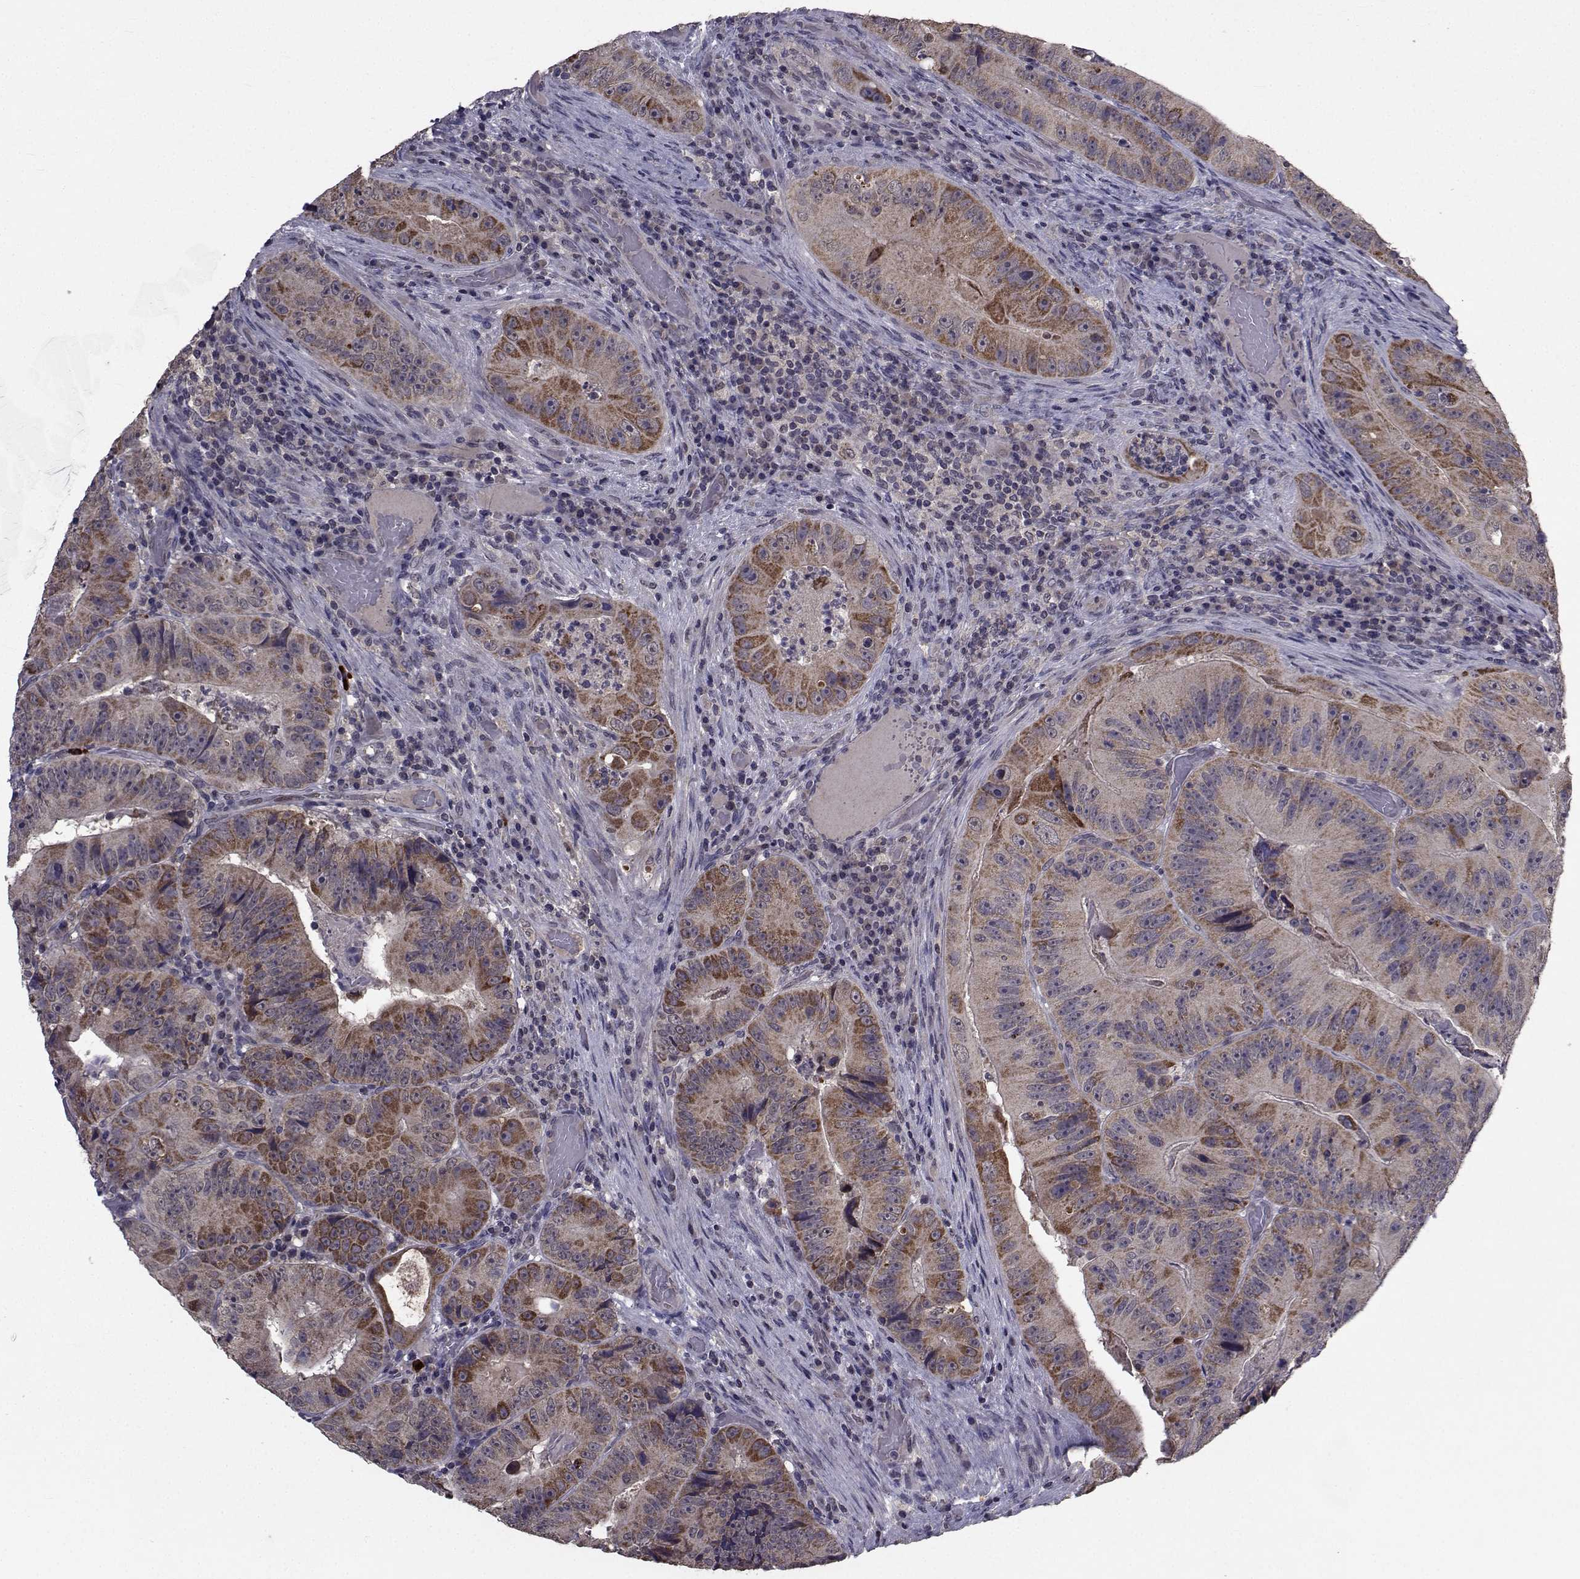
{"staining": {"intensity": "strong", "quantity": "<25%", "location": "cytoplasmic/membranous"}, "tissue": "colorectal cancer", "cell_type": "Tumor cells", "image_type": "cancer", "snomed": [{"axis": "morphology", "description": "Adenocarcinoma, NOS"}, {"axis": "topography", "description": "Colon"}], "caption": "Protein expression analysis of human colorectal cancer reveals strong cytoplasmic/membranous staining in about <25% of tumor cells. The protein is shown in brown color, while the nuclei are stained blue.", "gene": "CYP2S1", "patient": {"sex": "female", "age": 86}}